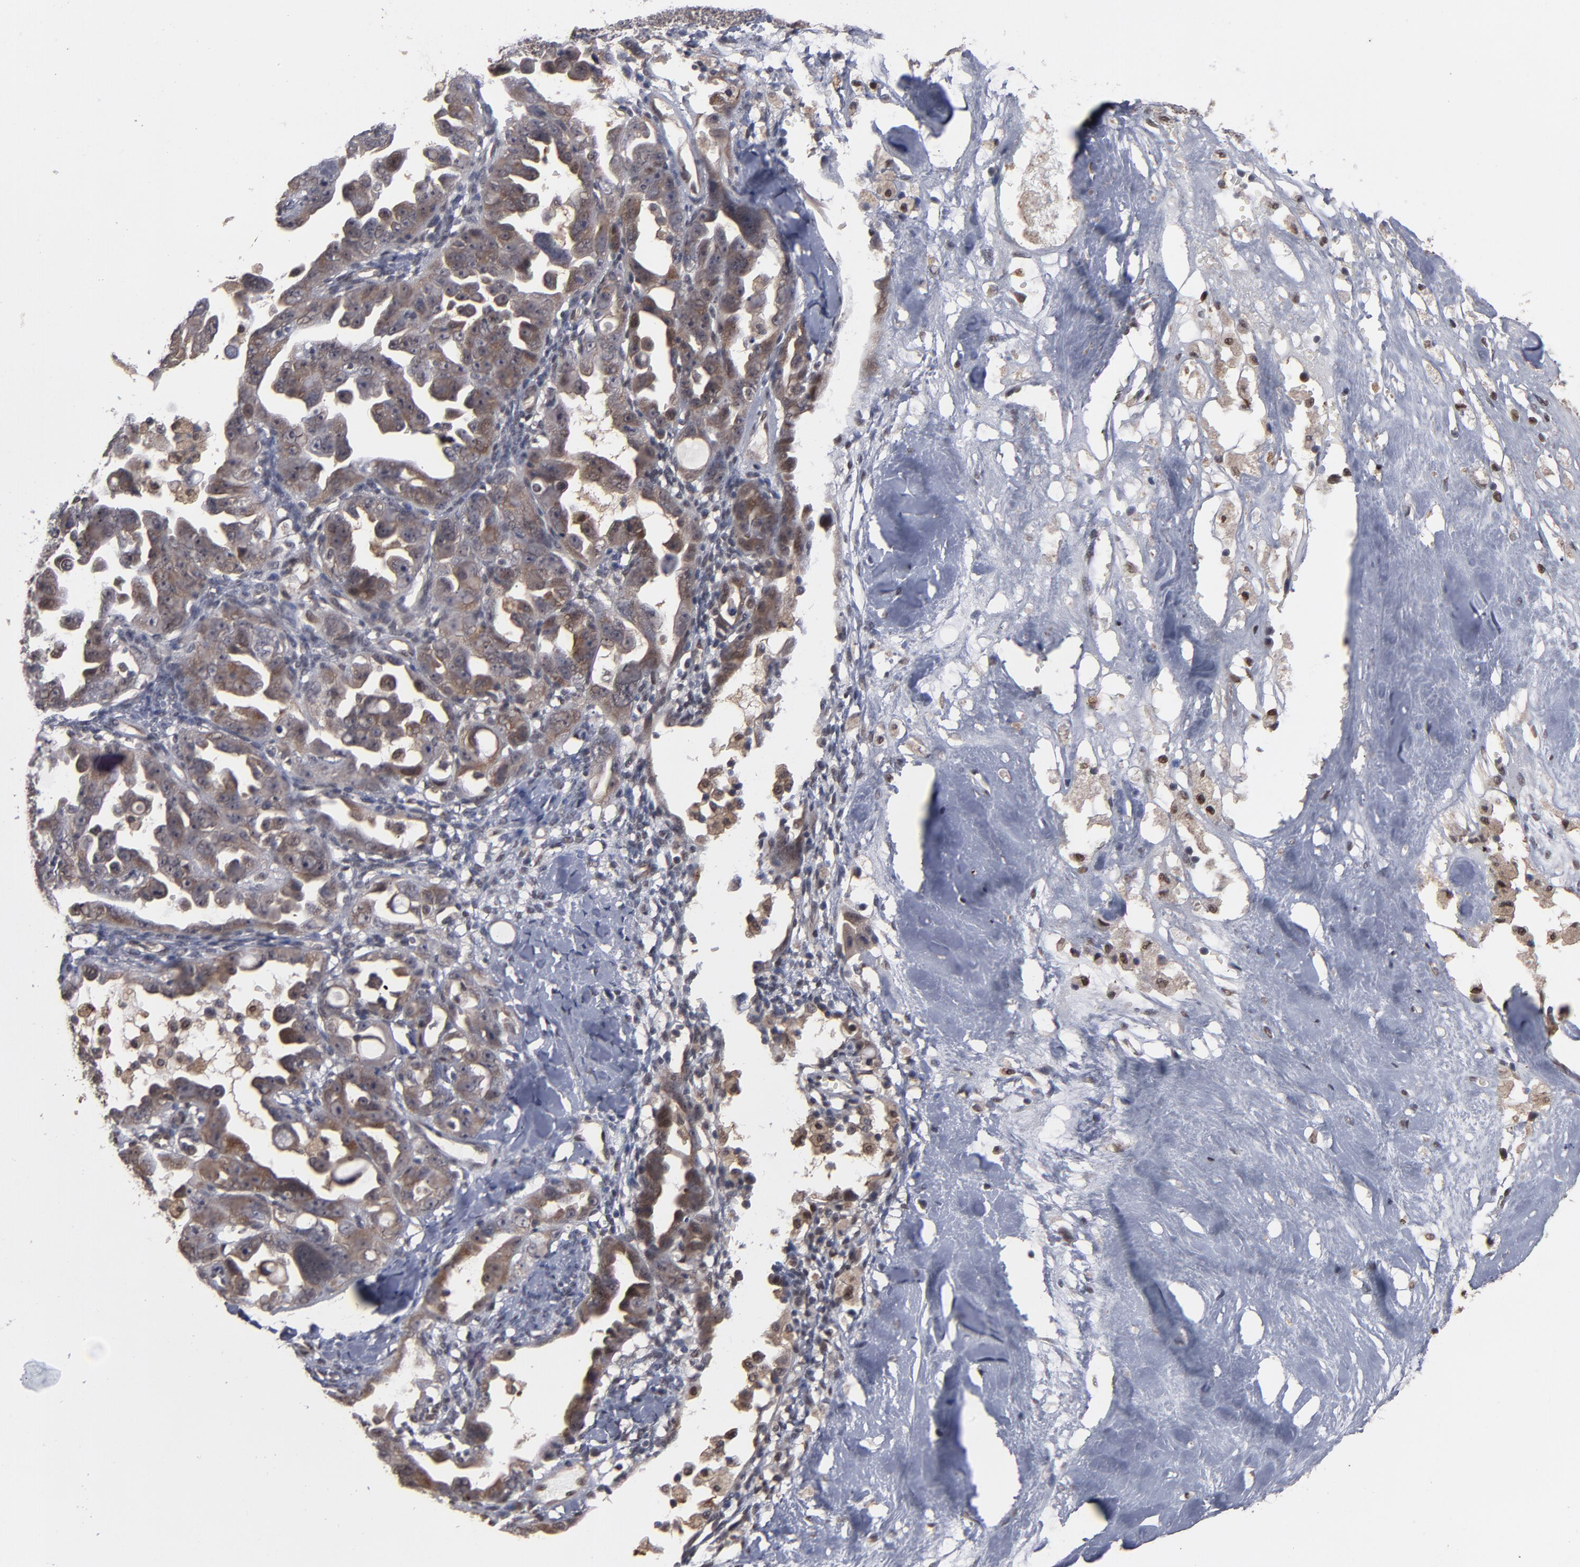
{"staining": {"intensity": "moderate", "quantity": "25%-75%", "location": "cytoplasmic/membranous"}, "tissue": "ovarian cancer", "cell_type": "Tumor cells", "image_type": "cancer", "snomed": [{"axis": "morphology", "description": "Cystadenocarcinoma, serous, NOS"}, {"axis": "topography", "description": "Ovary"}], "caption": "Ovarian serous cystadenocarcinoma tissue shows moderate cytoplasmic/membranous positivity in approximately 25%-75% of tumor cells, visualized by immunohistochemistry.", "gene": "HUWE1", "patient": {"sex": "female", "age": 66}}